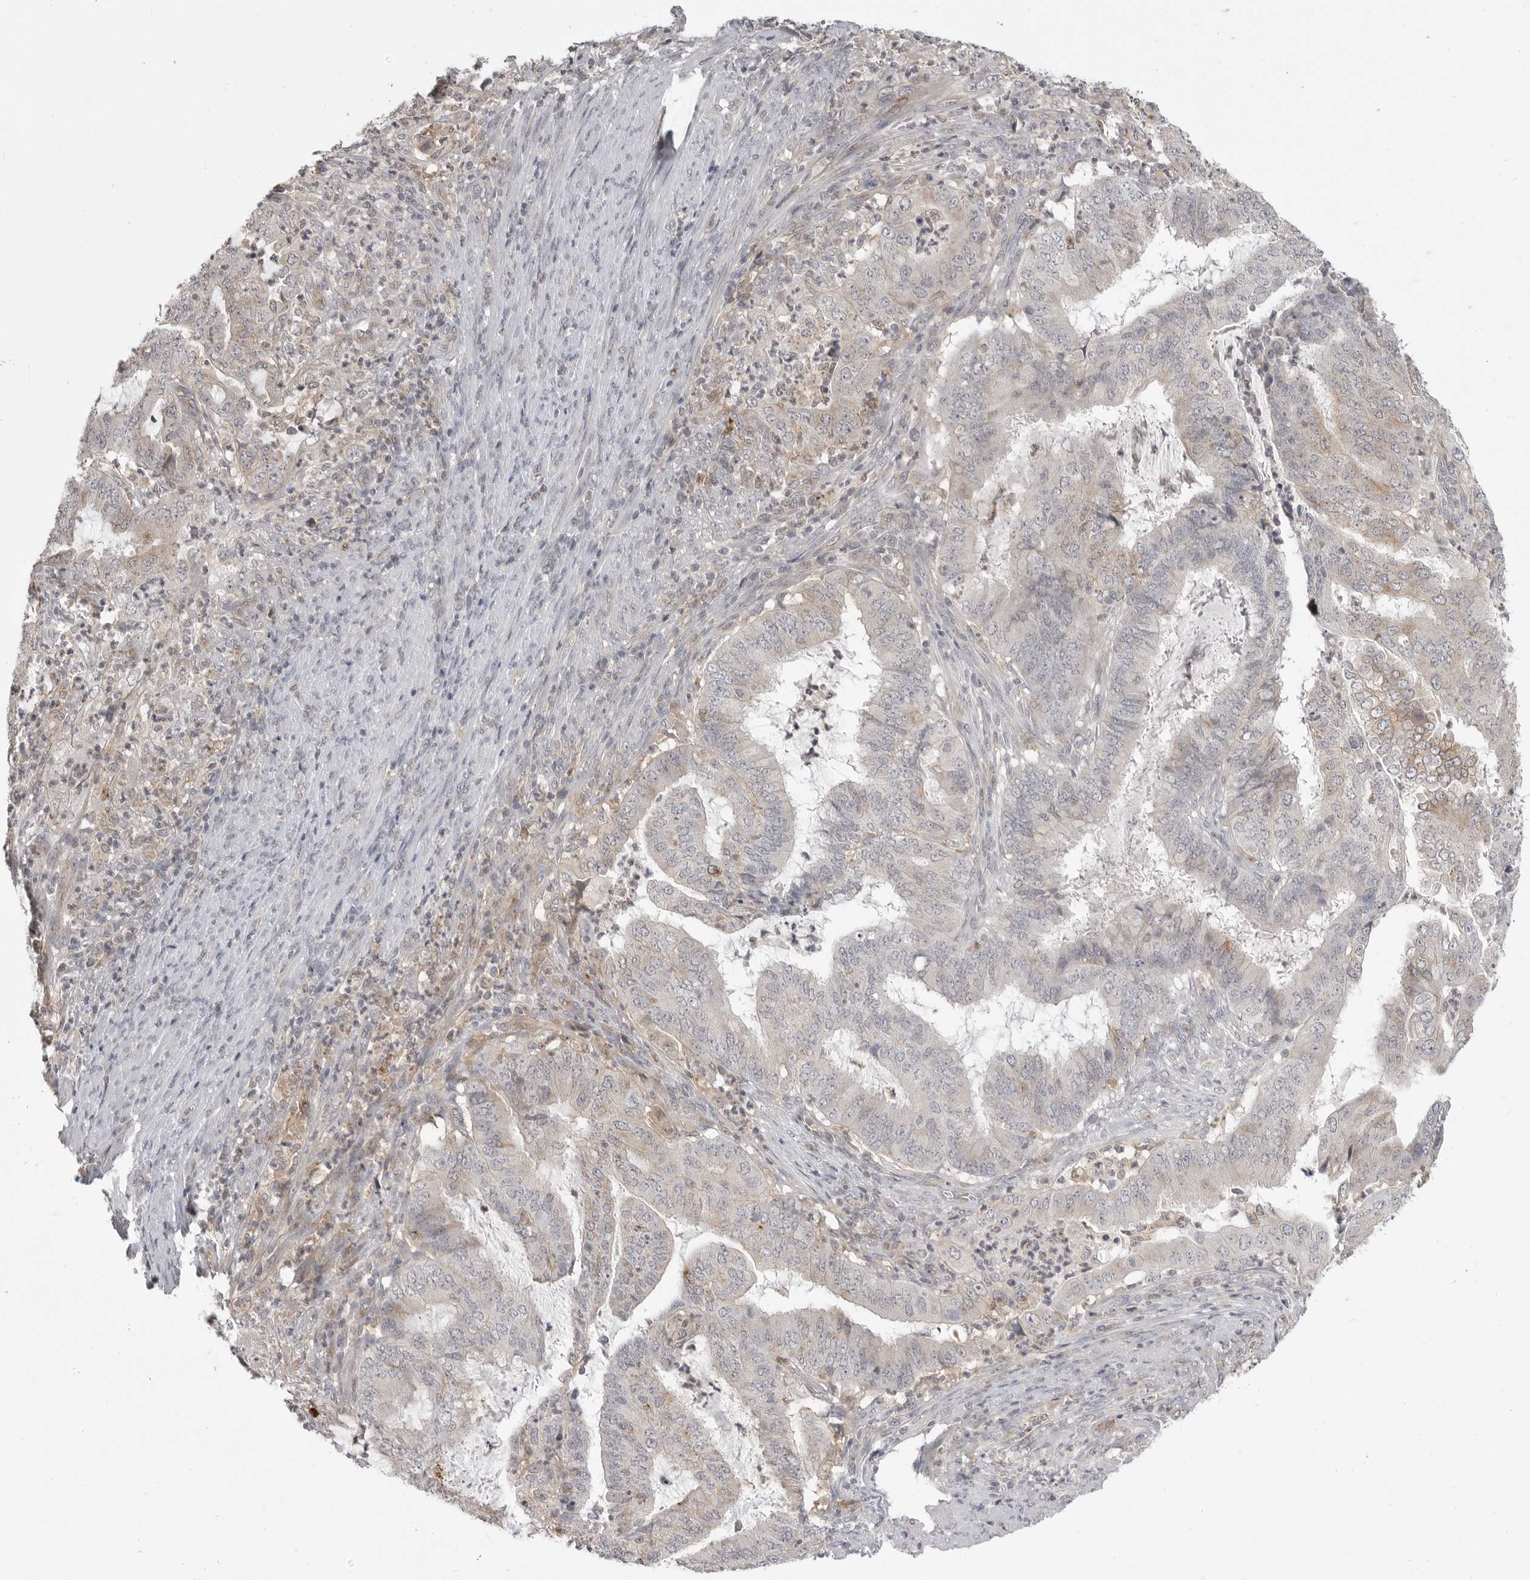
{"staining": {"intensity": "weak", "quantity": "25%-75%", "location": "cytoplasmic/membranous"}, "tissue": "endometrial cancer", "cell_type": "Tumor cells", "image_type": "cancer", "snomed": [{"axis": "morphology", "description": "Adenocarcinoma, NOS"}, {"axis": "topography", "description": "Endometrium"}], "caption": "Human endometrial adenocarcinoma stained with a protein marker reveals weak staining in tumor cells.", "gene": "IFNGR1", "patient": {"sex": "female", "age": 51}}